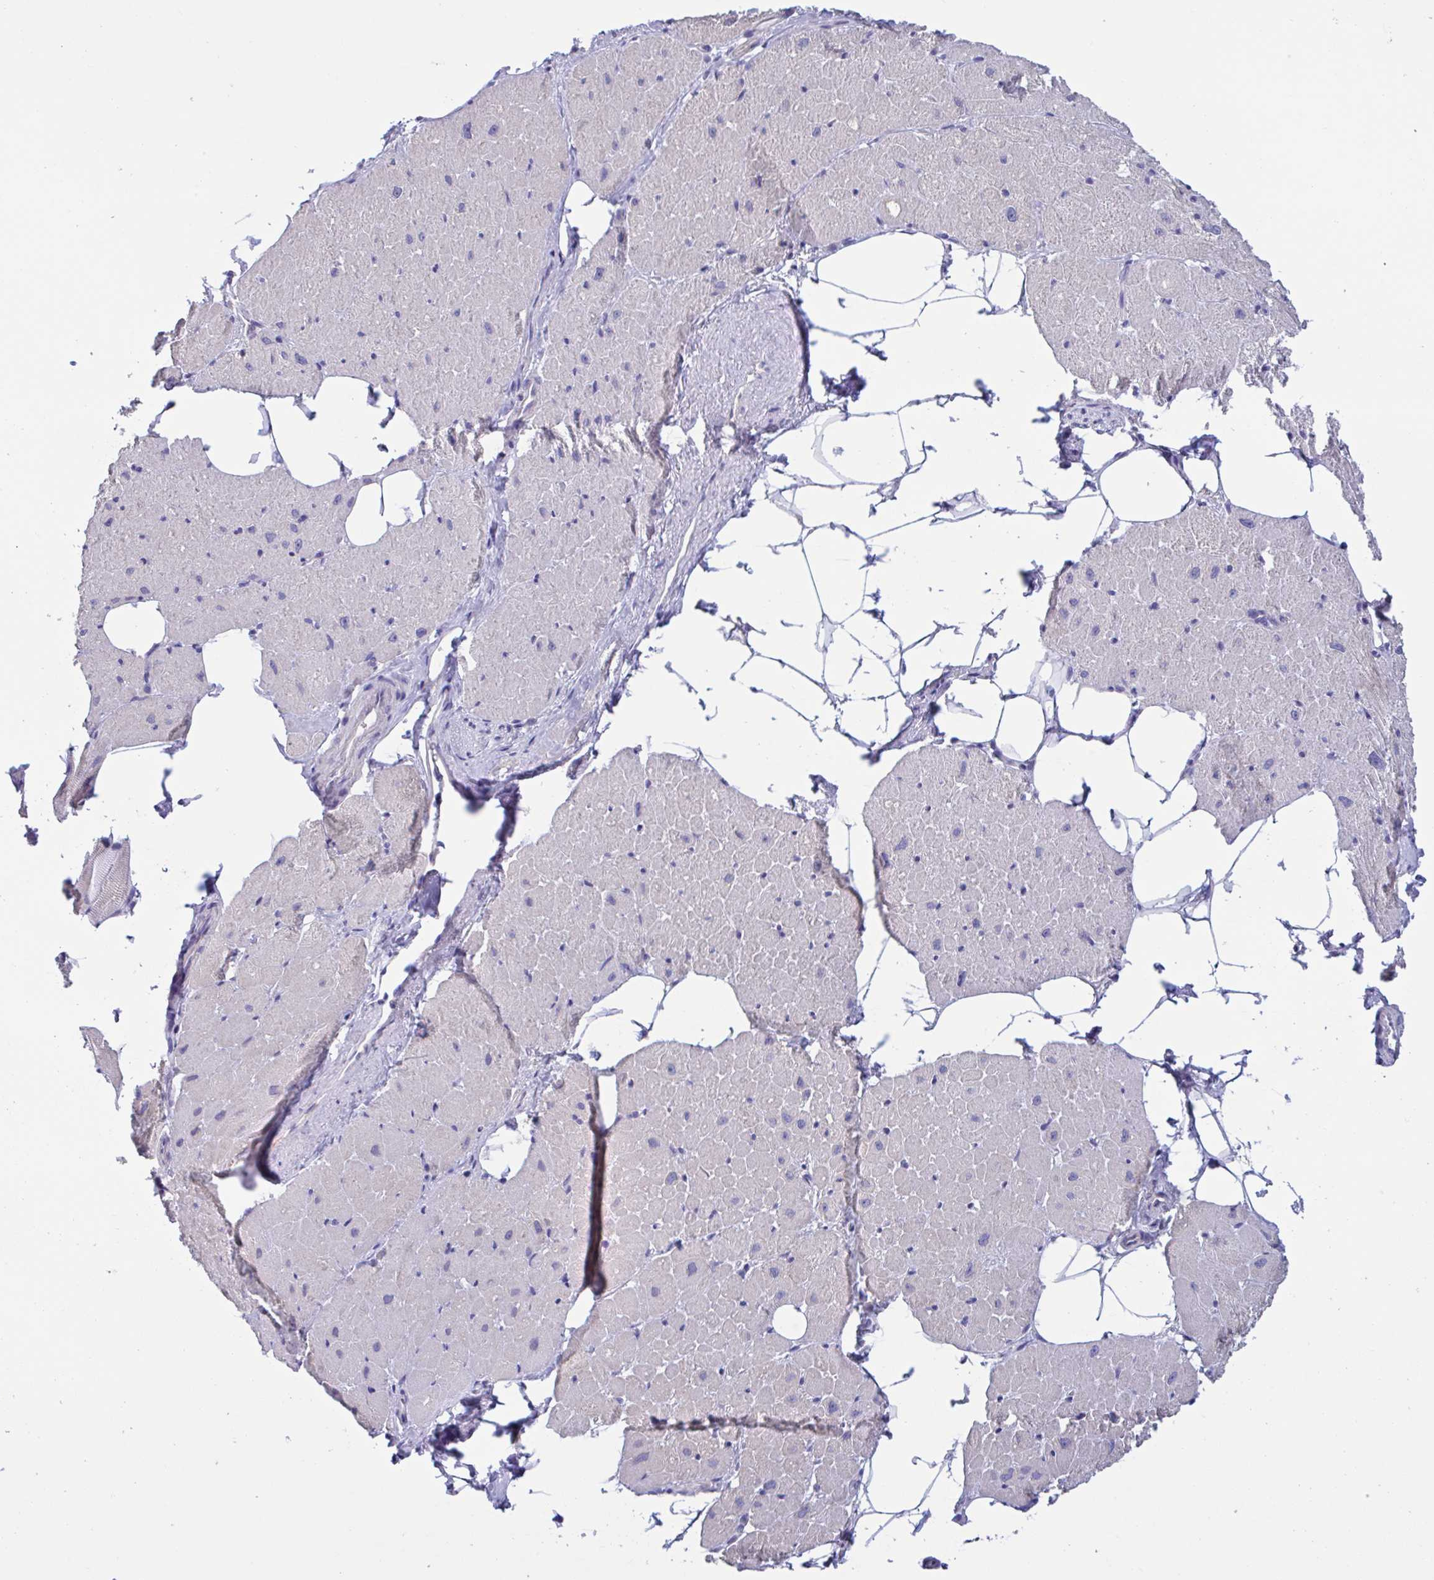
{"staining": {"intensity": "moderate", "quantity": "25%-75%", "location": "cytoplasmic/membranous"}, "tissue": "heart muscle", "cell_type": "Cardiomyocytes", "image_type": "normal", "snomed": [{"axis": "morphology", "description": "Normal tissue, NOS"}, {"axis": "topography", "description": "Heart"}], "caption": "Human heart muscle stained with a brown dye demonstrates moderate cytoplasmic/membranous positive staining in approximately 25%-75% of cardiomyocytes.", "gene": "MS4A14", "patient": {"sex": "male", "age": 62}}